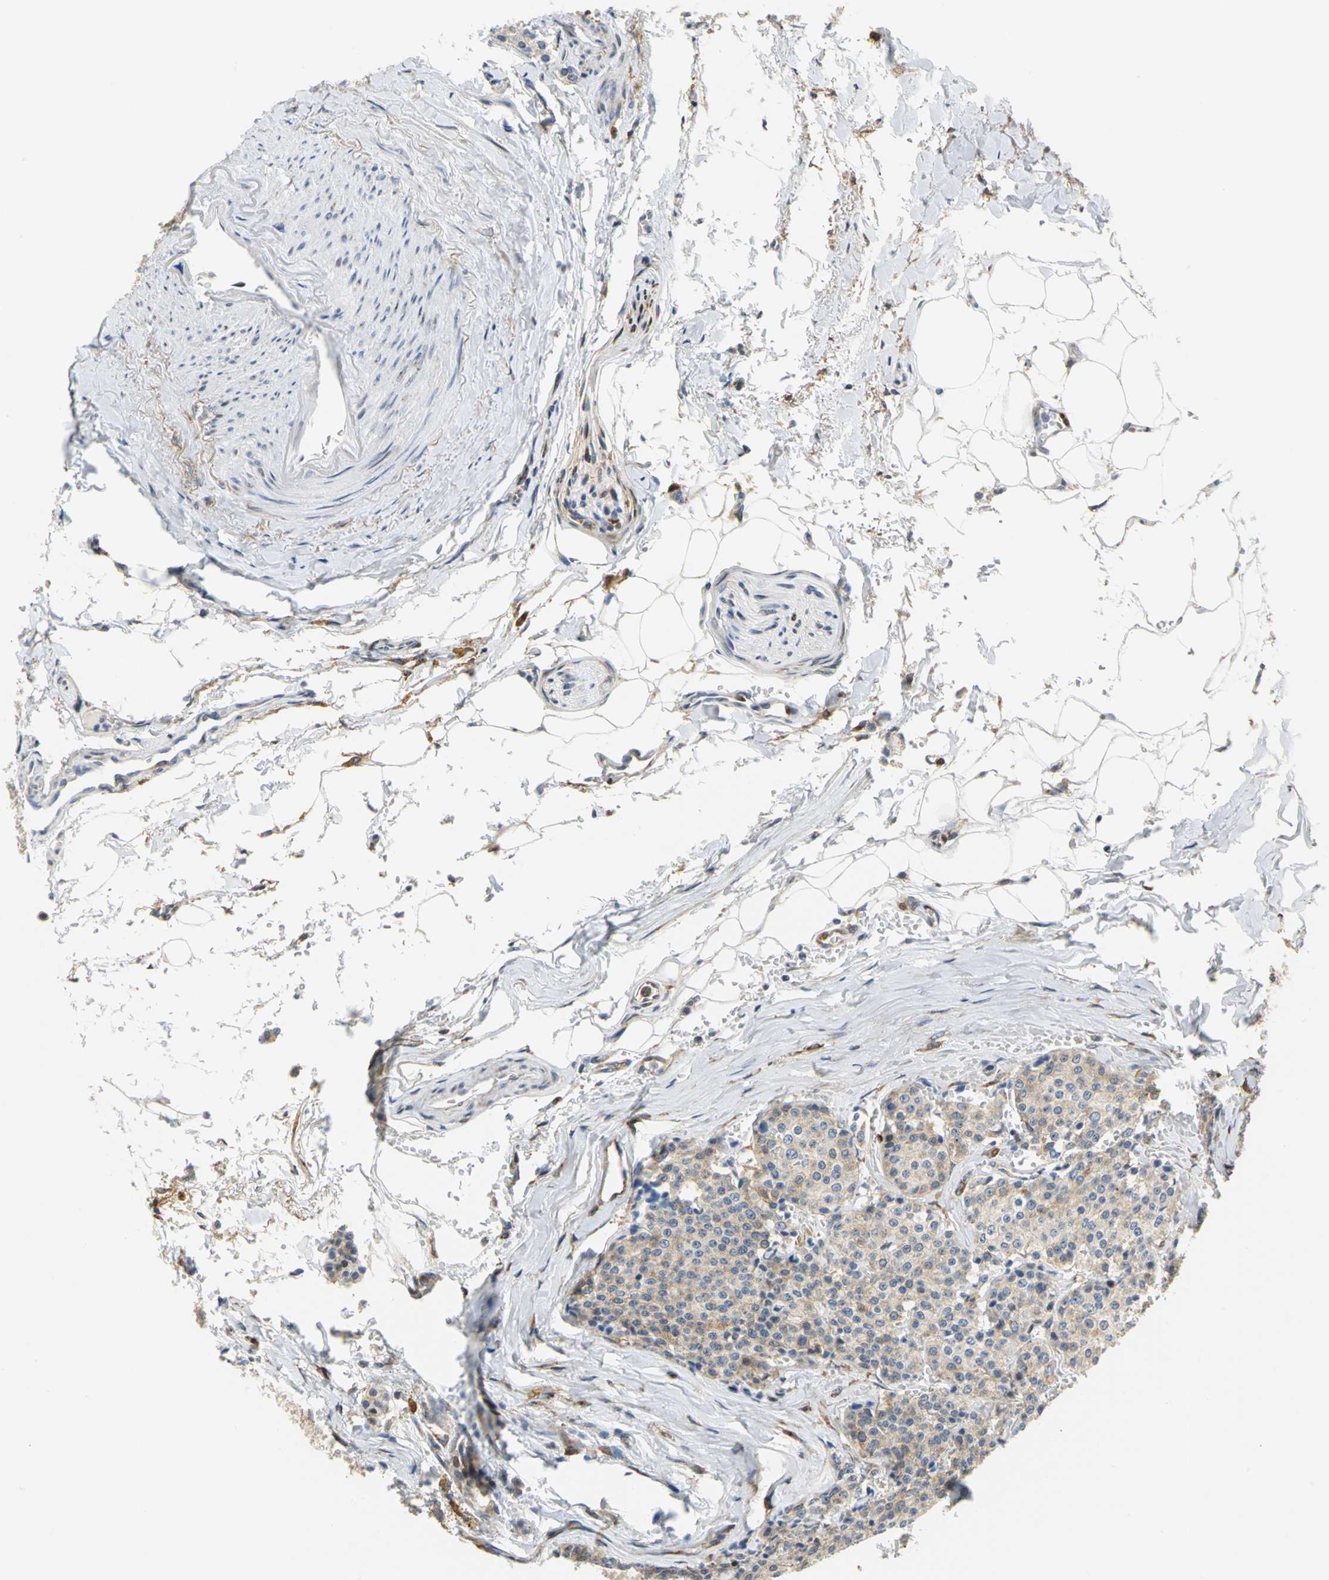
{"staining": {"intensity": "weak", "quantity": ">75%", "location": "cytoplasmic/membranous"}, "tissue": "carcinoid", "cell_type": "Tumor cells", "image_type": "cancer", "snomed": [{"axis": "morphology", "description": "Carcinoid, malignant, NOS"}, {"axis": "topography", "description": "Colon"}], "caption": "Carcinoid (malignant) stained with a brown dye reveals weak cytoplasmic/membranous positive positivity in about >75% of tumor cells.", "gene": "YBX1", "patient": {"sex": "female", "age": 61}}